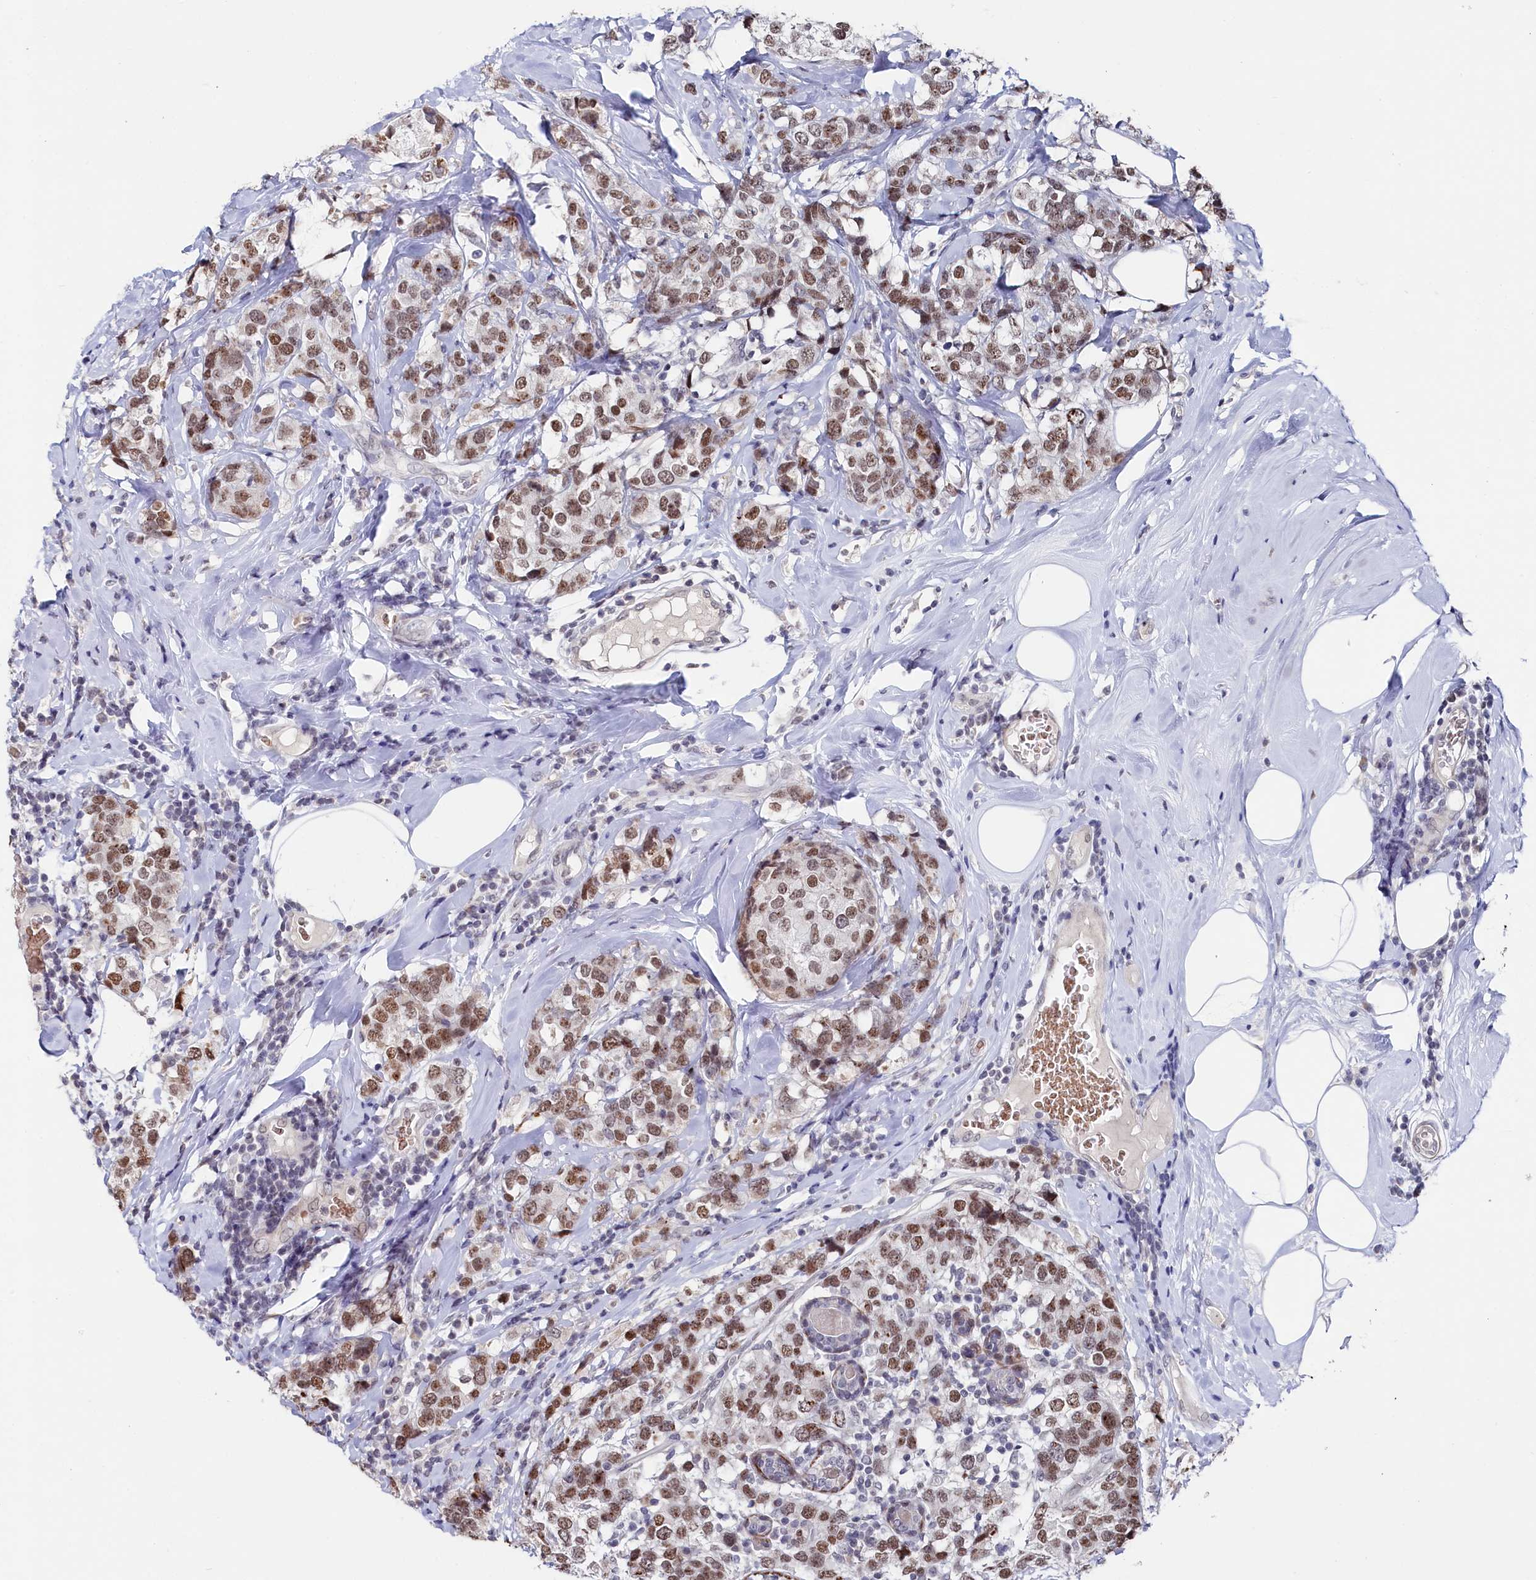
{"staining": {"intensity": "moderate", "quantity": ">75%", "location": "nuclear"}, "tissue": "breast cancer", "cell_type": "Tumor cells", "image_type": "cancer", "snomed": [{"axis": "morphology", "description": "Lobular carcinoma"}, {"axis": "topography", "description": "Breast"}], "caption": "High-magnification brightfield microscopy of breast cancer (lobular carcinoma) stained with DAB (brown) and counterstained with hematoxylin (blue). tumor cells exhibit moderate nuclear staining is appreciated in approximately>75% of cells. Immunohistochemistry (ihc) stains the protein in brown and the nuclei are stained blue.", "gene": "TIGD4", "patient": {"sex": "female", "age": 59}}